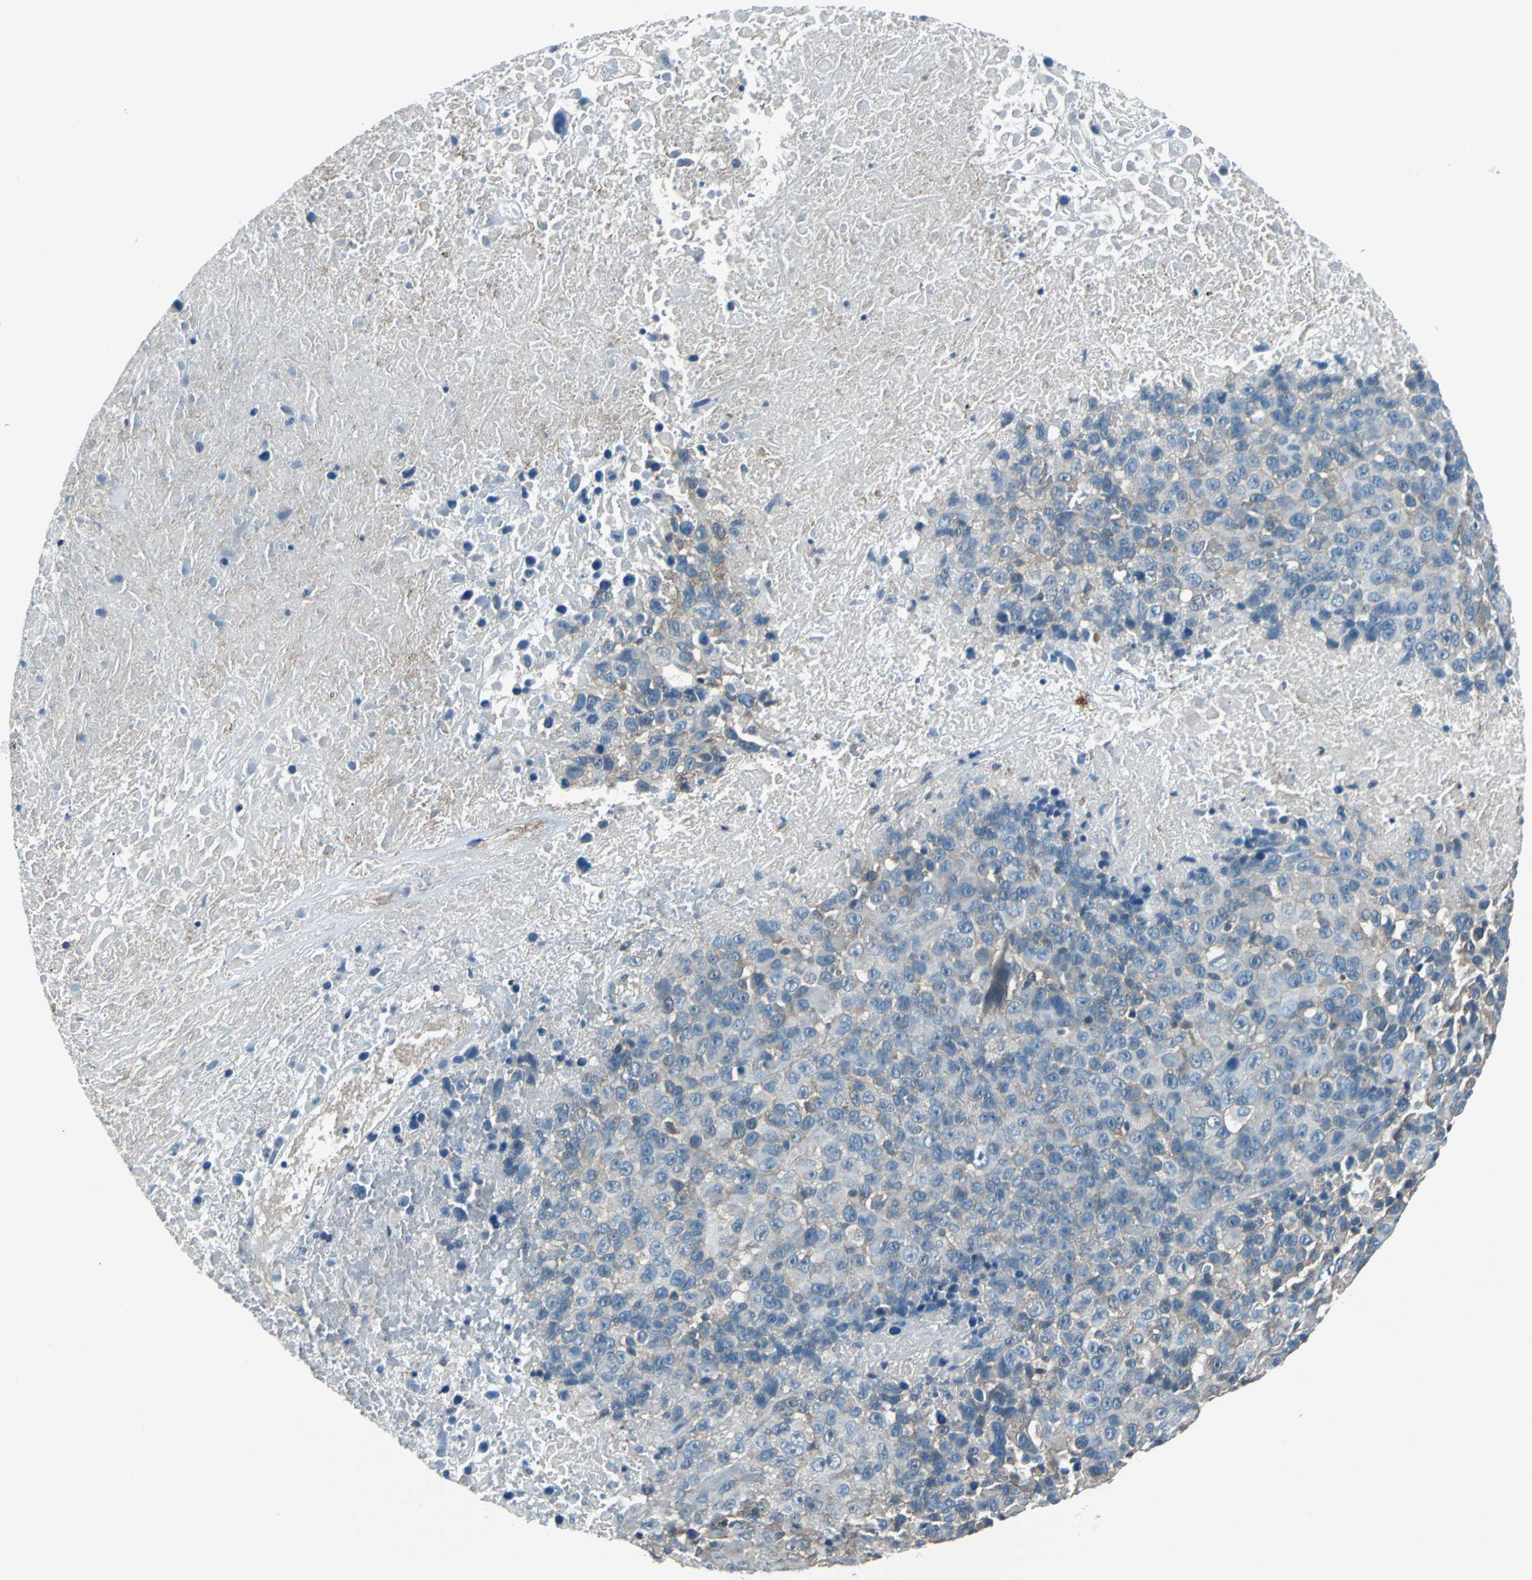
{"staining": {"intensity": "weak", "quantity": "<25%", "location": "cytoplasmic/membranous"}, "tissue": "melanoma", "cell_type": "Tumor cells", "image_type": "cancer", "snomed": [{"axis": "morphology", "description": "Malignant melanoma, Metastatic site"}, {"axis": "topography", "description": "Cerebral cortex"}], "caption": "Immunohistochemical staining of human melanoma exhibits no significant positivity in tumor cells.", "gene": "PRKCA", "patient": {"sex": "female", "age": 52}}